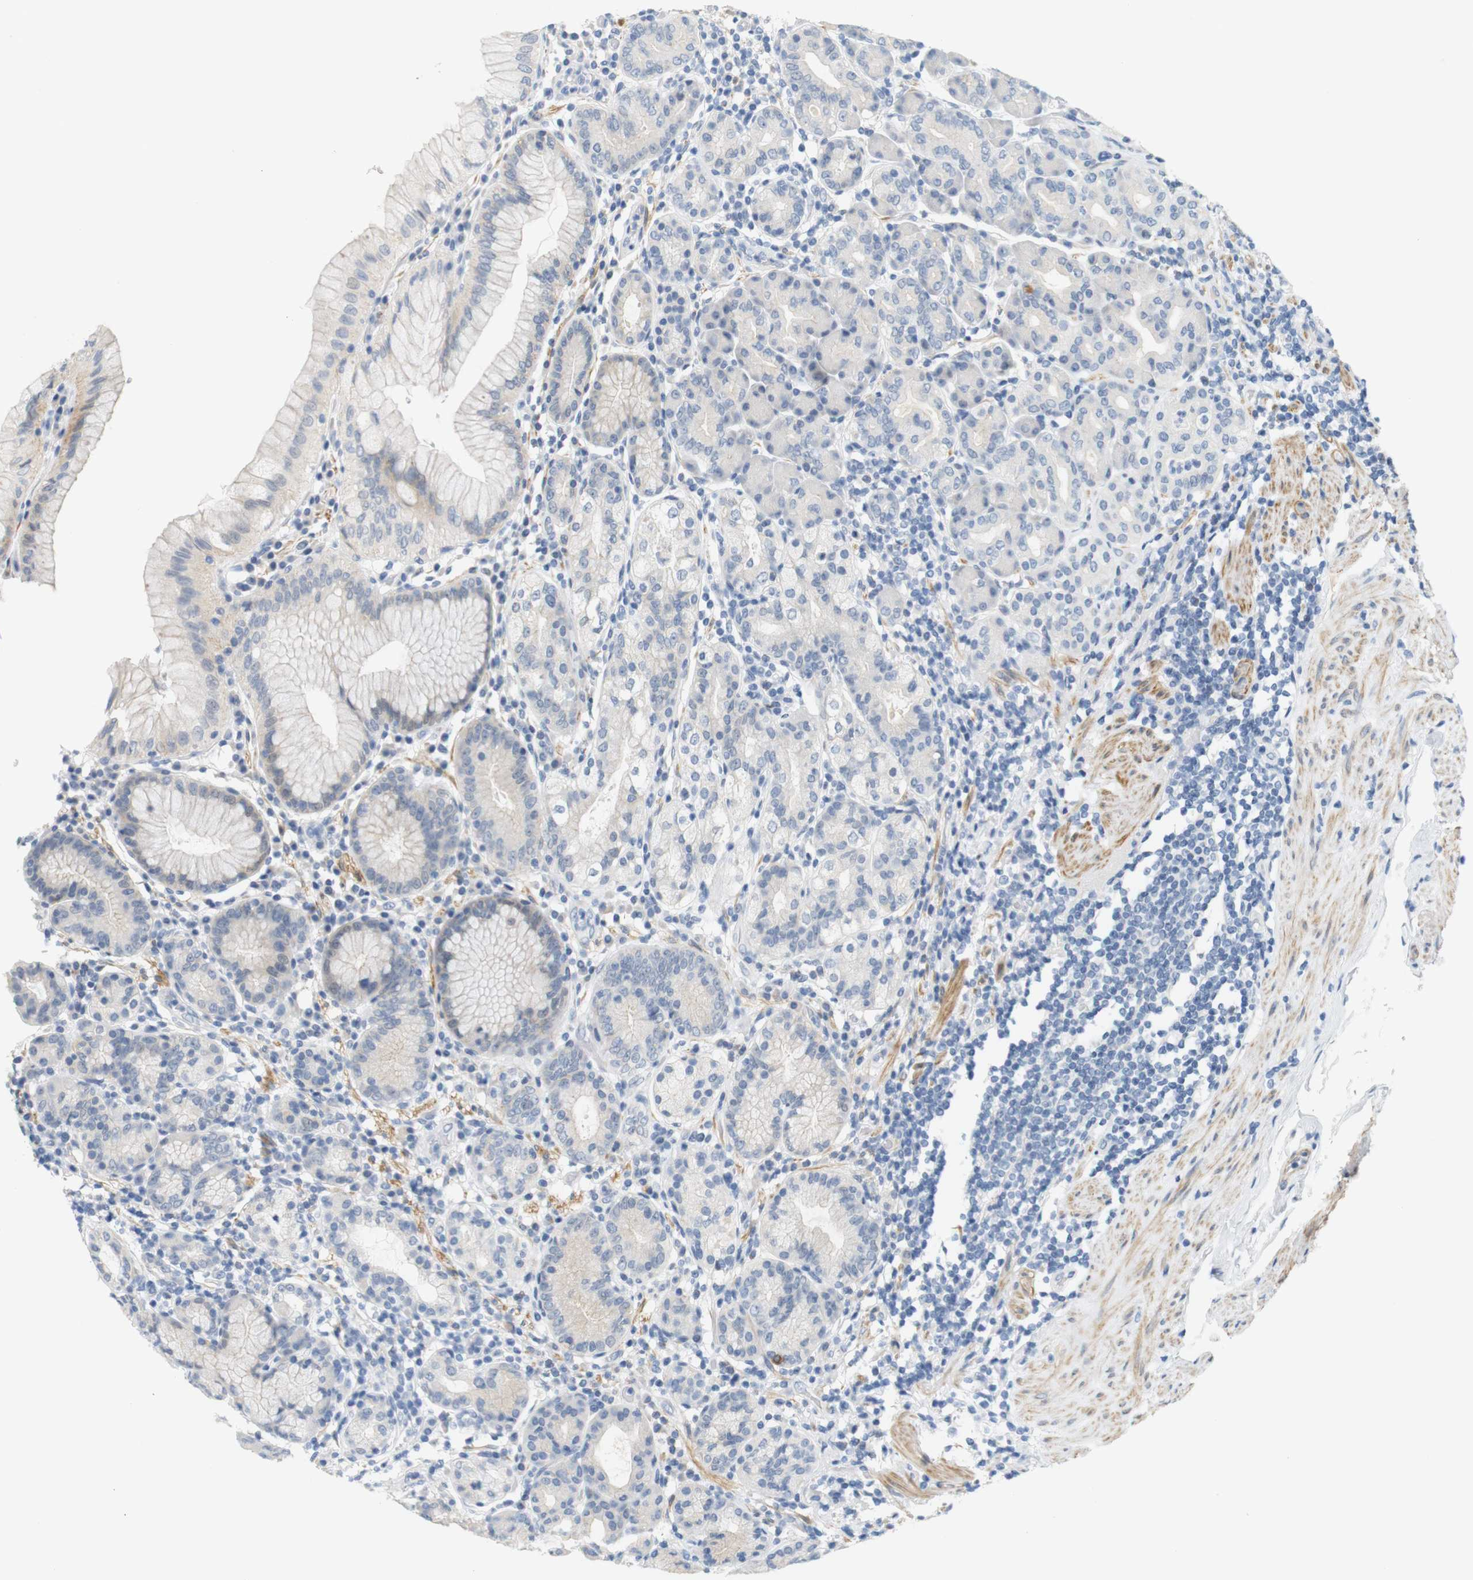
{"staining": {"intensity": "negative", "quantity": "none", "location": "none"}, "tissue": "stomach", "cell_type": "Glandular cells", "image_type": "normal", "snomed": [{"axis": "morphology", "description": "Normal tissue, NOS"}, {"axis": "topography", "description": "Stomach, lower"}], "caption": "High power microscopy histopathology image of an IHC image of benign stomach, revealing no significant staining in glandular cells.", "gene": "HRH2", "patient": {"sex": "female", "age": 76}}